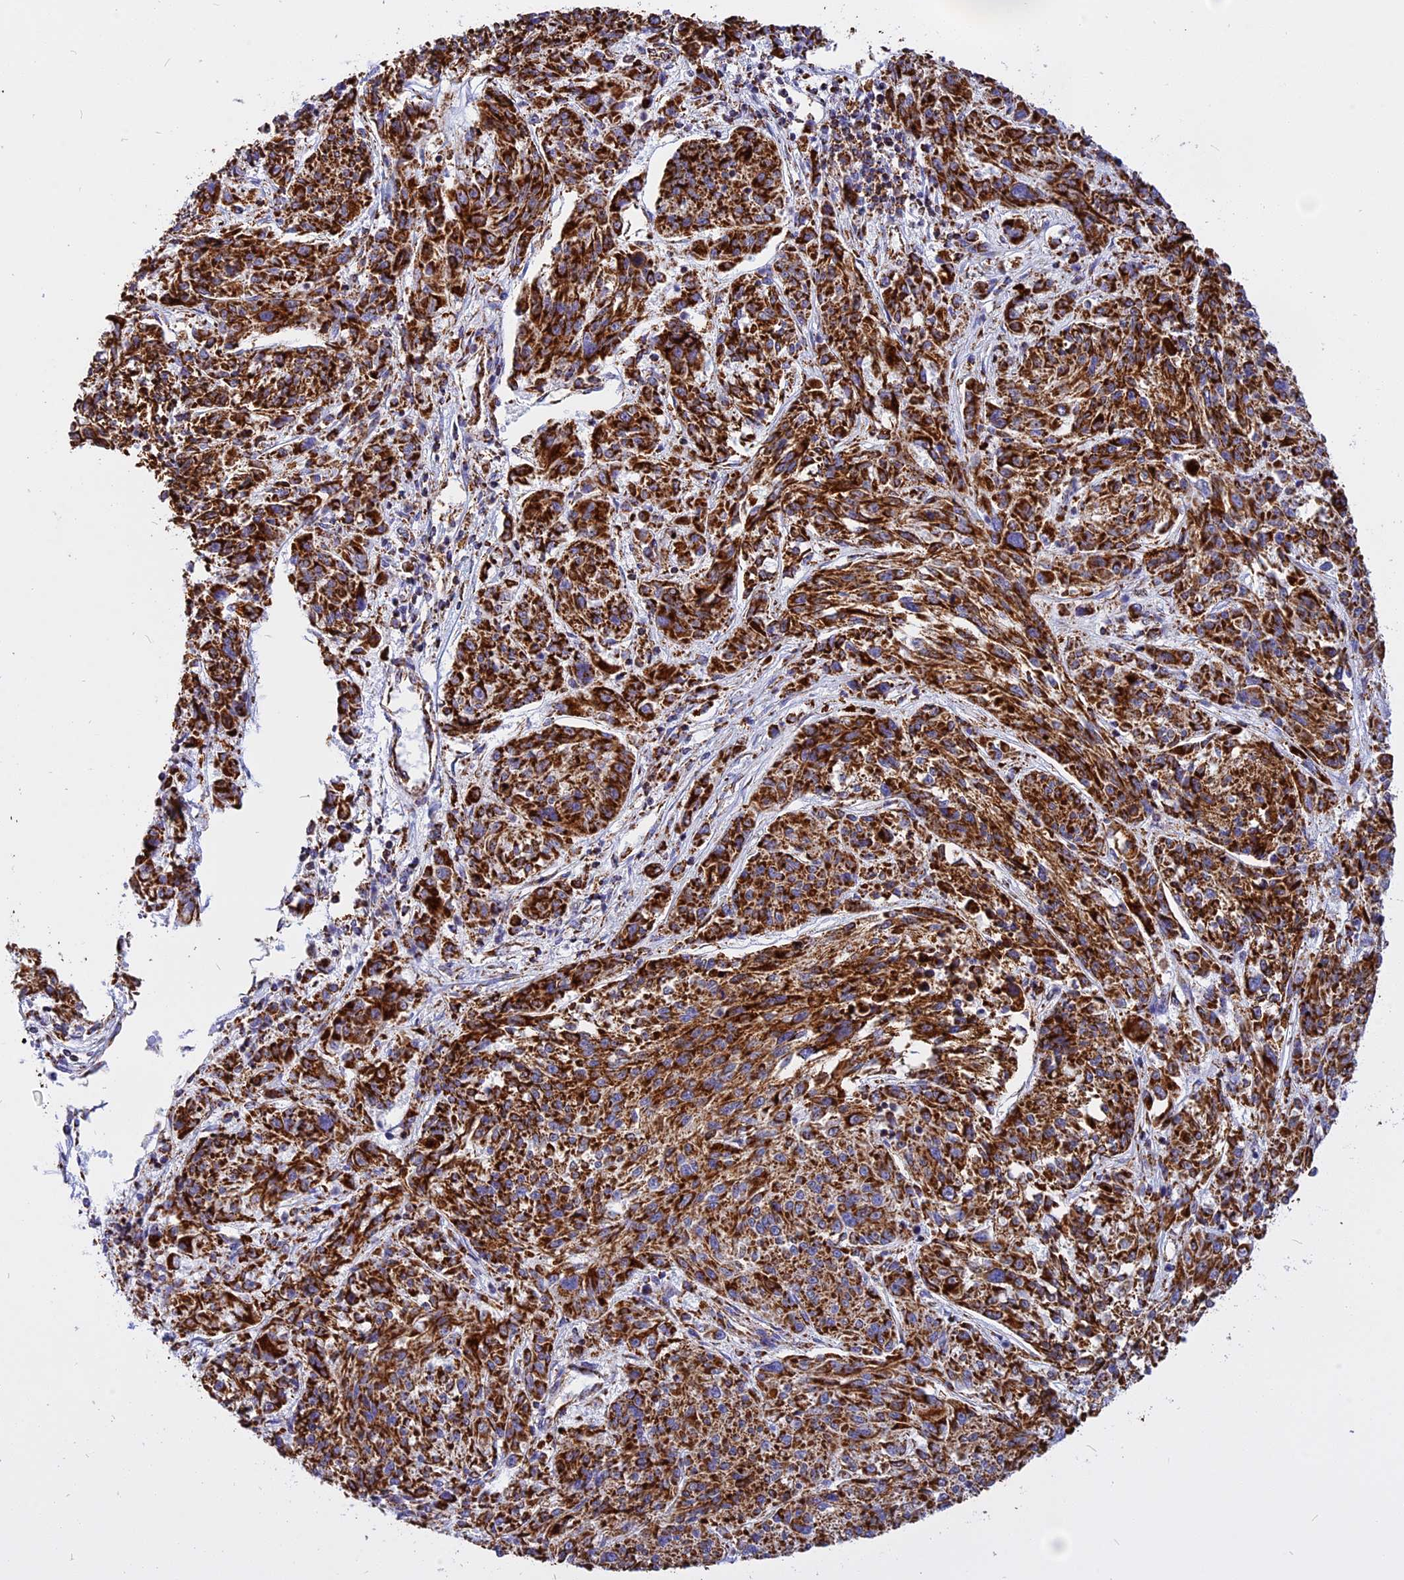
{"staining": {"intensity": "strong", "quantity": ">75%", "location": "cytoplasmic/membranous"}, "tissue": "melanoma", "cell_type": "Tumor cells", "image_type": "cancer", "snomed": [{"axis": "morphology", "description": "Malignant melanoma, NOS"}, {"axis": "topography", "description": "Skin"}], "caption": "High-magnification brightfield microscopy of melanoma stained with DAB (3,3'-diaminobenzidine) (brown) and counterstained with hematoxylin (blue). tumor cells exhibit strong cytoplasmic/membranous positivity is identified in approximately>75% of cells. Nuclei are stained in blue.", "gene": "VDAC2", "patient": {"sex": "male", "age": 53}}